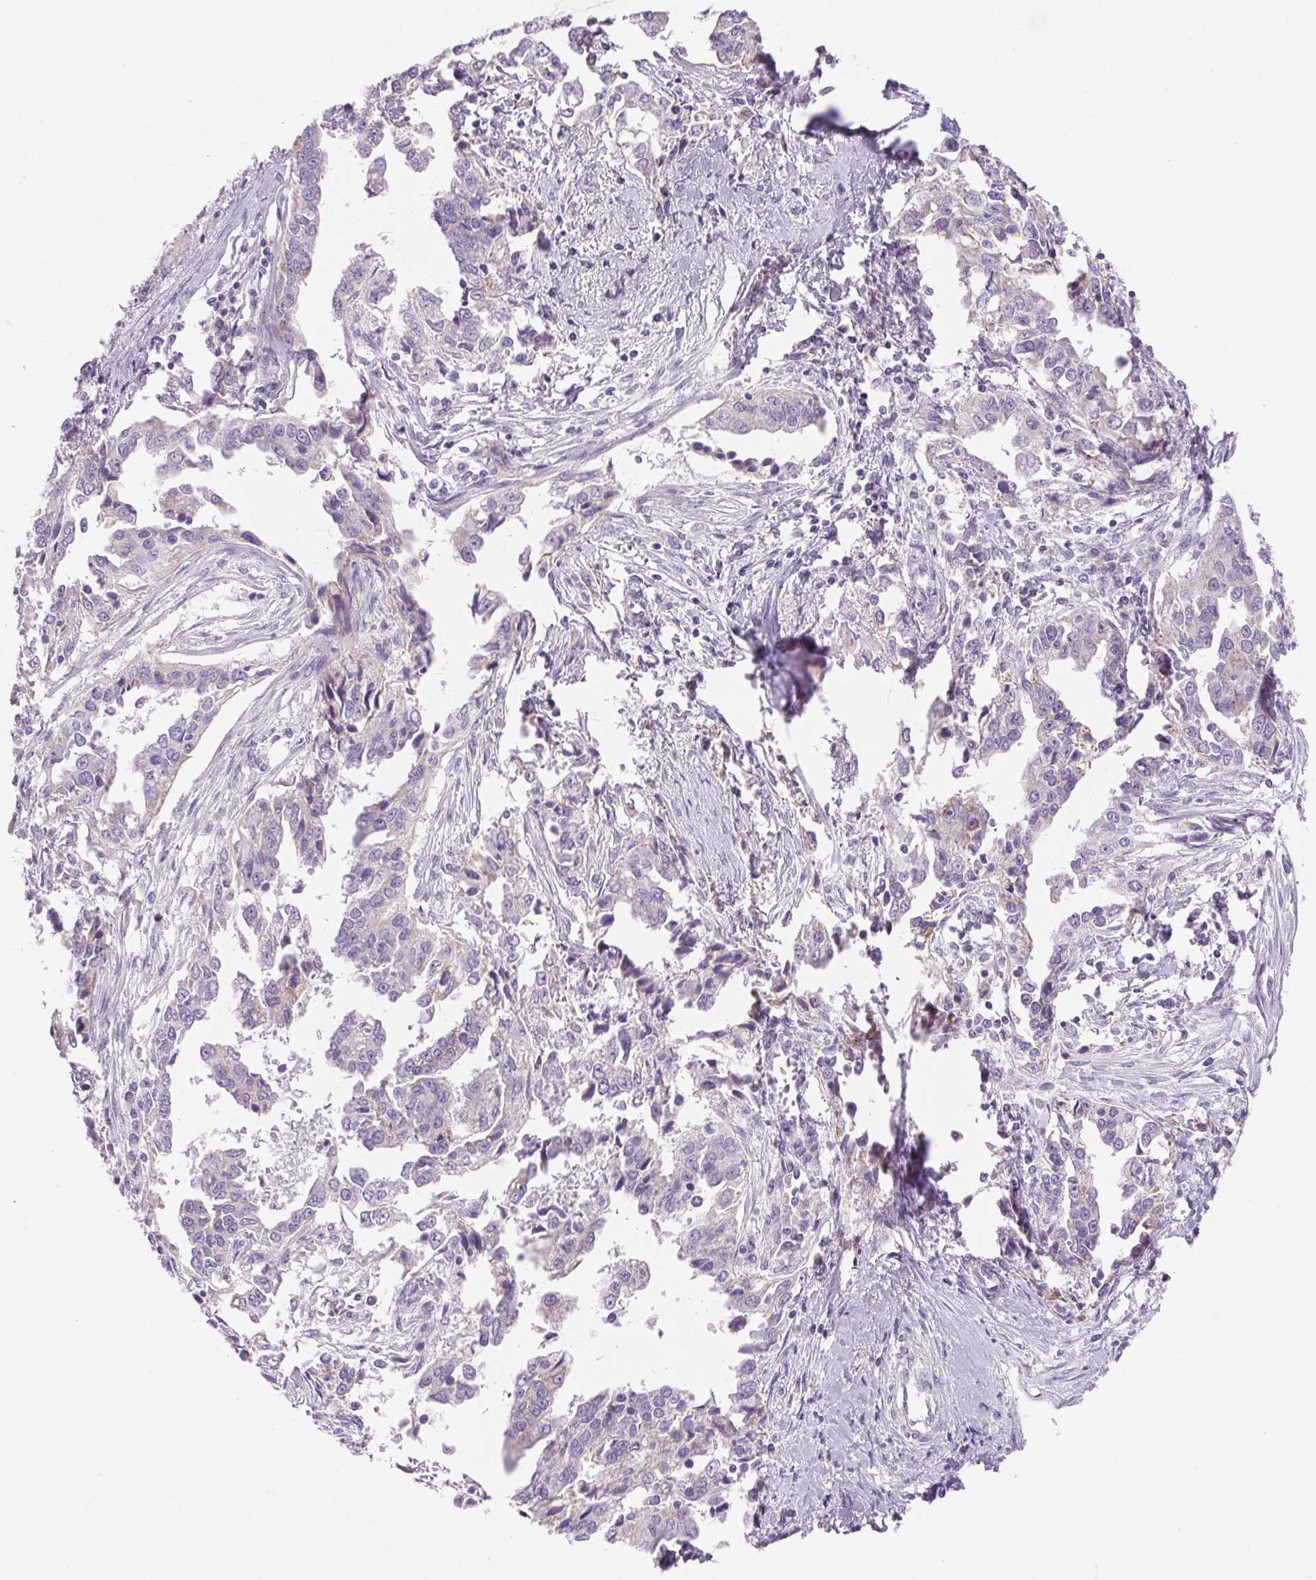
{"staining": {"intensity": "negative", "quantity": "none", "location": "none"}, "tissue": "ovarian cancer", "cell_type": "Tumor cells", "image_type": "cancer", "snomed": [{"axis": "morphology", "description": "Cystadenocarcinoma, serous, NOS"}, {"axis": "topography", "description": "Ovary"}], "caption": "An IHC micrograph of ovarian cancer (serous cystadenocarcinoma) is shown. There is no staining in tumor cells of ovarian cancer (serous cystadenocarcinoma). The staining is performed using DAB brown chromogen with nuclei counter-stained in using hematoxylin.", "gene": "DPPA5", "patient": {"sex": "female", "age": 75}}